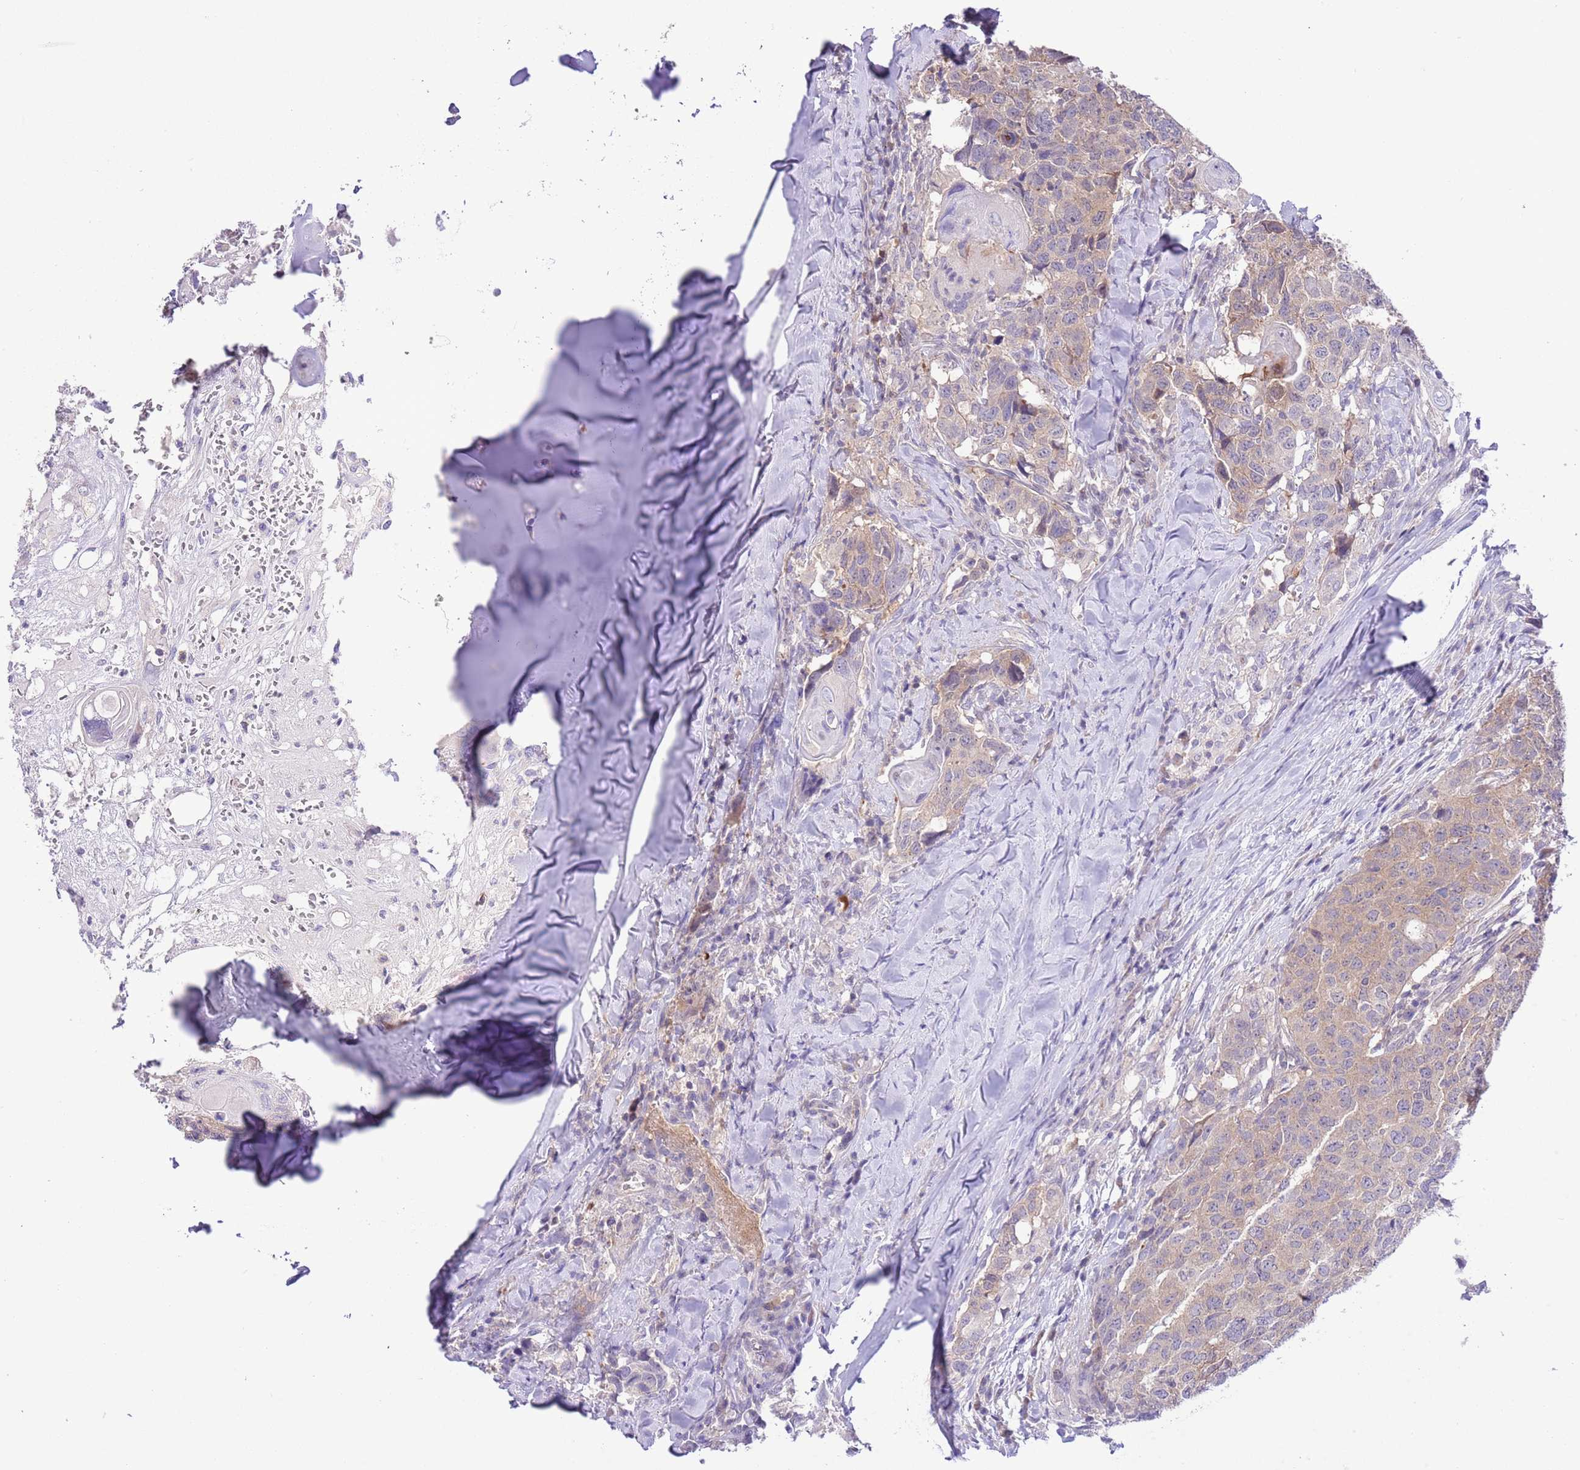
{"staining": {"intensity": "weak", "quantity": "25%-75%", "location": "cytoplasmic/membranous"}, "tissue": "head and neck cancer", "cell_type": "Tumor cells", "image_type": "cancer", "snomed": [{"axis": "morphology", "description": "Normal tissue, NOS"}, {"axis": "morphology", "description": "Squamous cell carcinoma, NOS"}, {"axis": "topography", "description": "Skeletal muscle"}, {"axis": "topography", "description": "Vascular tissue"}, {"axis": "topography", "description": "Peripheral nerve tissue"}, {"axis": "topography", "description": "Head-Neck"}], "caption": "The histopathology image reveals staining of head and neck cancer, revealing weak cytoplasmic/membranous protein staining (brown color) within tumor cells.", "gene": "PRR32", "patient": {"sex": "male", "age": 66}}